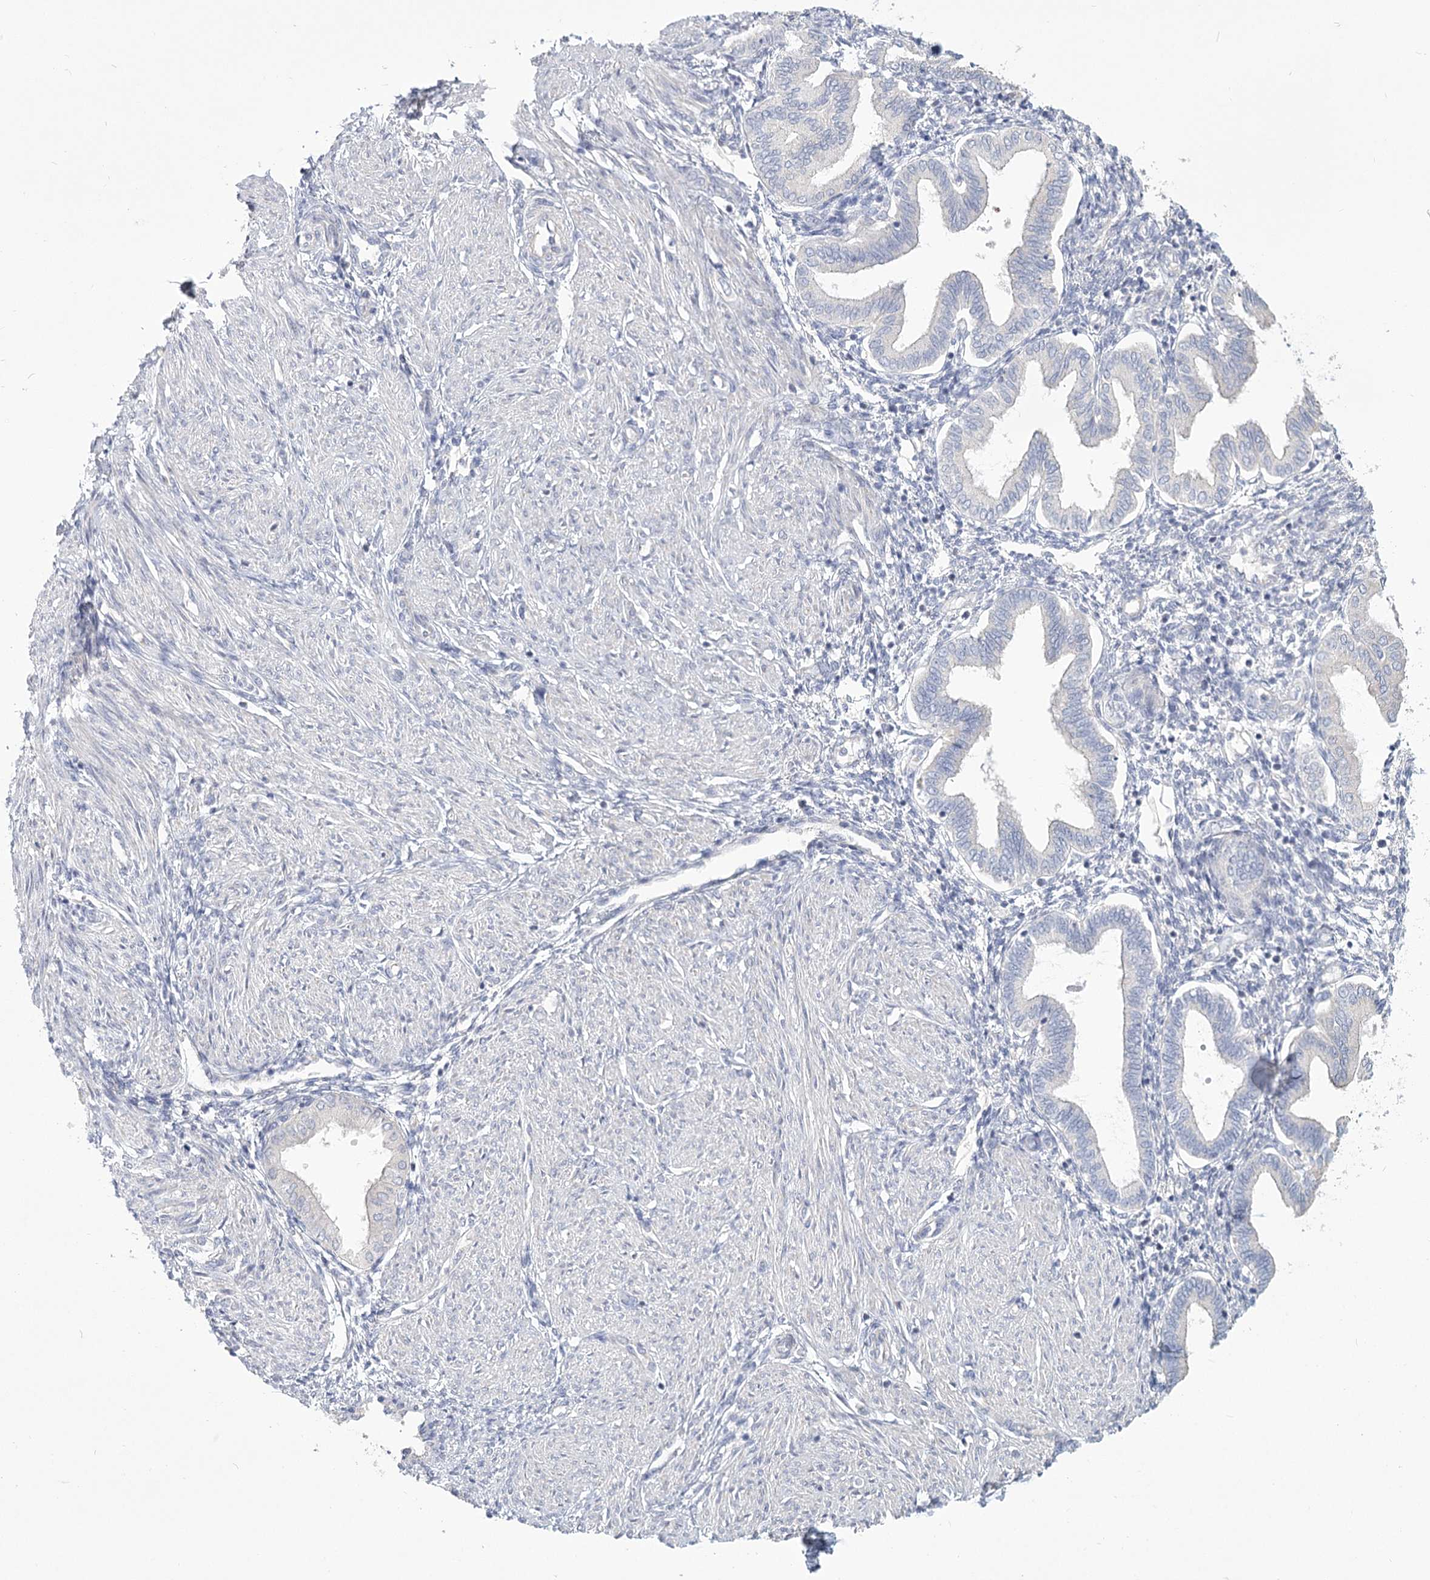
{"staining": {"intensity": "negative", "quantity": "none", "location": "none"}, "tissue": "endometrium", "cell_type": "Cells in endometrial stroma", "image_type": "normal", "snomed": [{"axis": "morphology", "description": "Normal tissue, NOS"}, {"axis": "topography", "description": "Endometrium"}], "caption": "Photomicrograph shows no significant protein staining in cells in endometrial stroma of unremarkable endometrium. (Stains: DAB immunohistochemistry (IHC) with hematoxylin counter stain, Microscopy: brightfield microscopy at high magnification).", "gene": "CNTLN", "patient": {"sex": "female", "age": 53}}